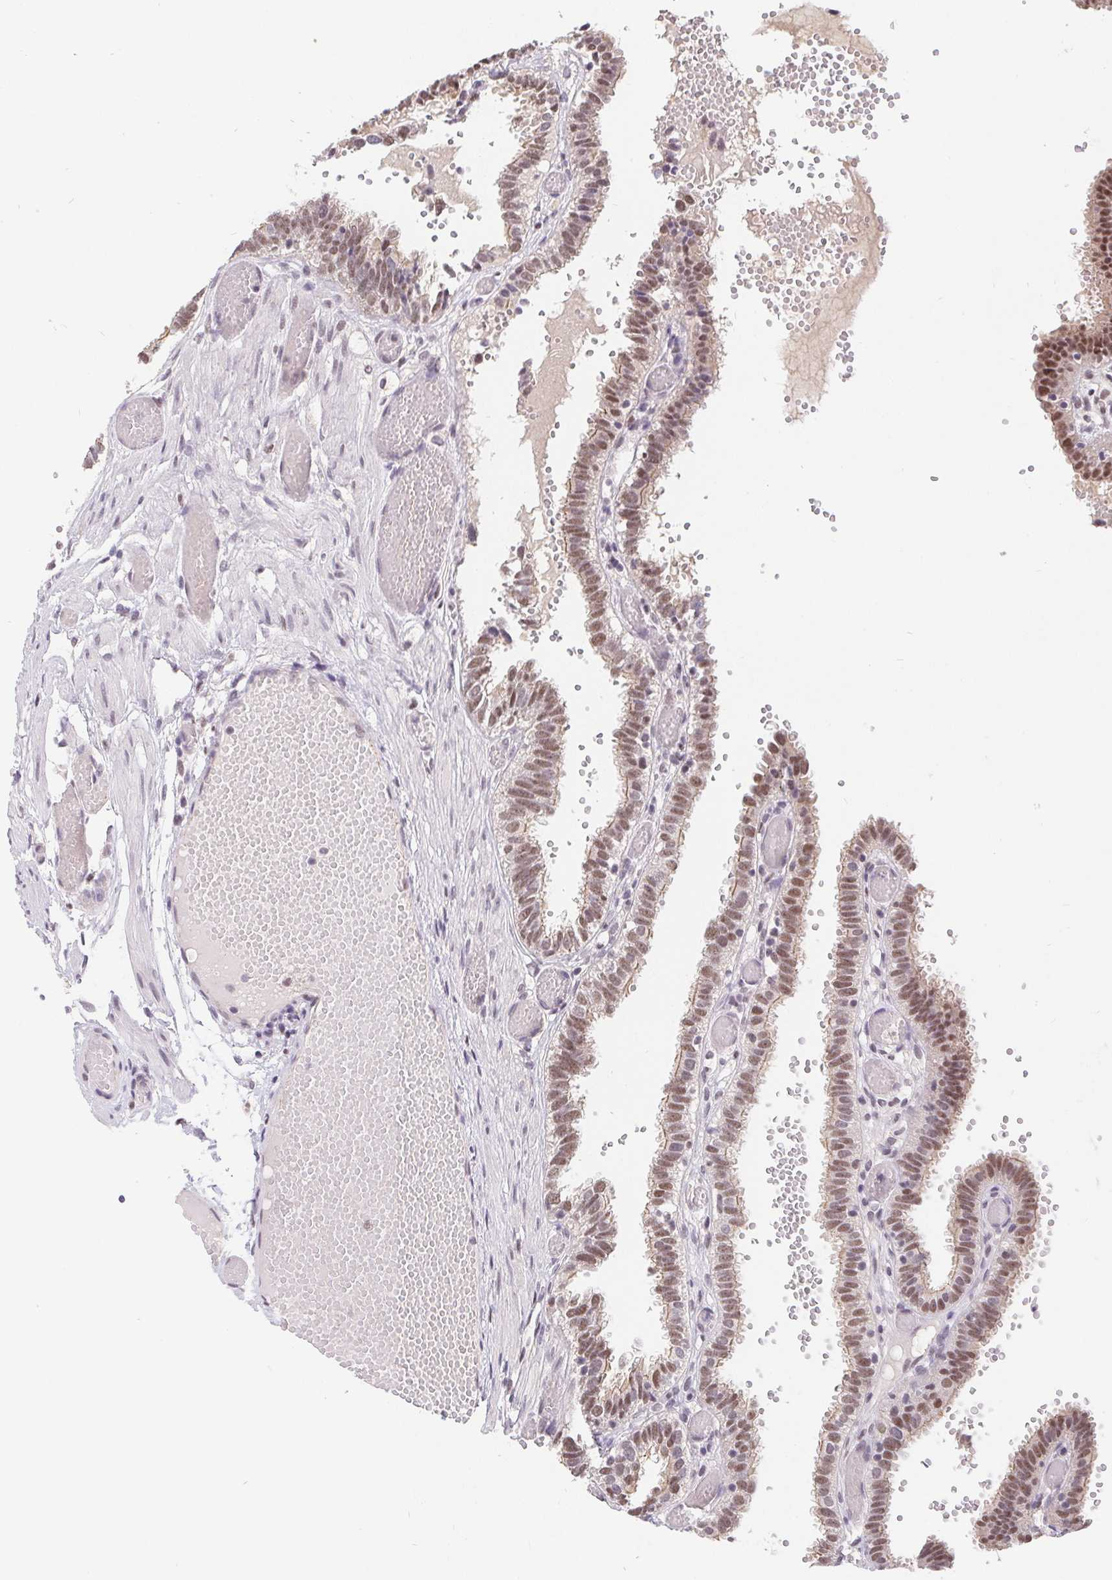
{"staining": {"intensity": "moderate", "quantity": ">75%", "location": "nuclear"}, "tissue": "fallopian tube", "cell_type": "Glandular cells", "image_type": "normal", "snomed": [{"axis": "morphology", "description": "Normal tissue, NOS"}, {"axis": "topography", "description": "Fallopian tube"}], "caption": "Immunohistochemistry (IHC) (DAB (3,3'-diaminobenzidine)) staining of benign human fallopian tube exhibits moderate nuclear protein expression in about >75% of glandular cells.", "gene": "POU2F1", "patient": {"sex": "female", "age": 37}}